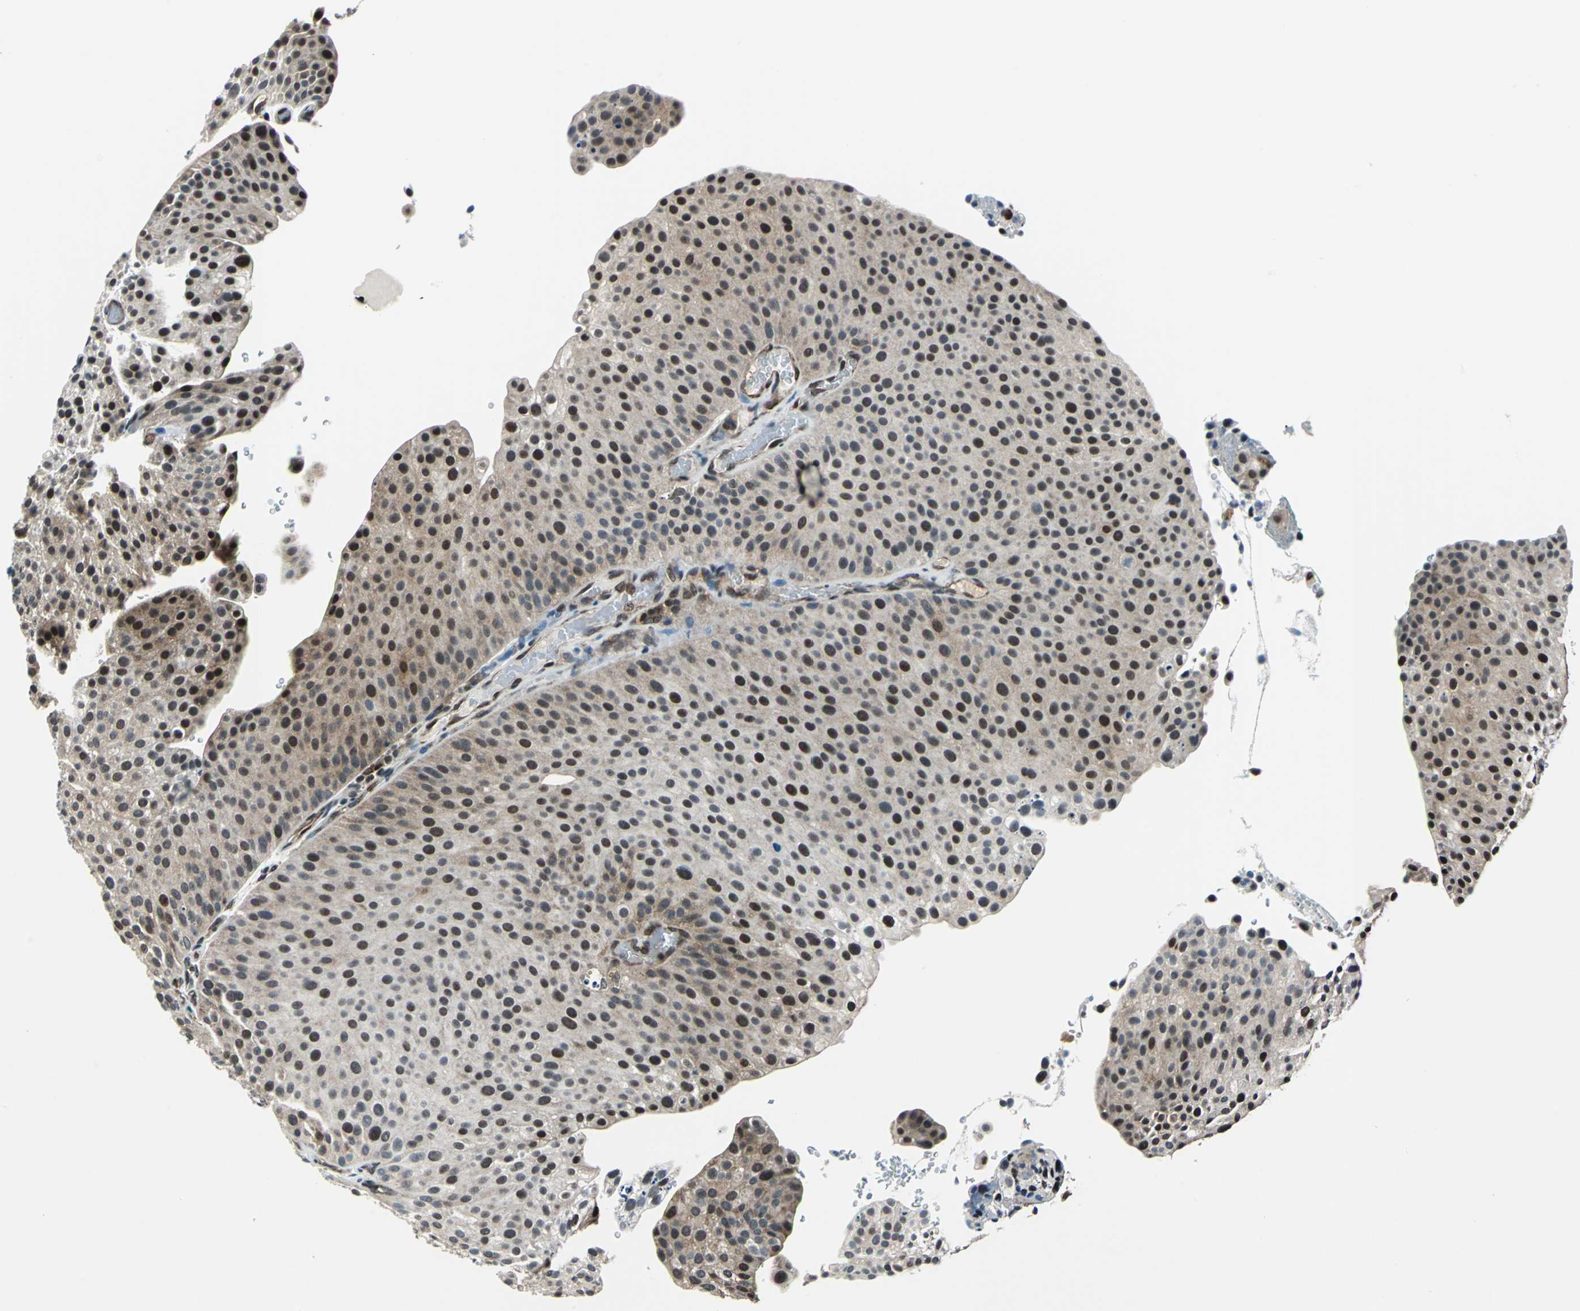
{"staining": {"intensity": "moderate", "quantity": "25%-75%", "location": "cytoplasmic/membranous,nuclear"}, "tissue": "urothelial cancer", "cell_type": "Tumor cells", "image_type": "cancer", "snomed": [{"axis": "morphology", "description": "Urothelial carcinoma, Low grade"}, {"axis": "topography", "description": "Smooth muscle"}, {"axis": "topography", "description": "Urinary bladder"}], "caption": "Urothelial carcinoma (low-grade) stained for a protein shows moderate cytoplasmic/membranous and nuclear positivity in tumor cells.", "gene": "POLR3K", "patient": {"sex": "male", "age": 60}}